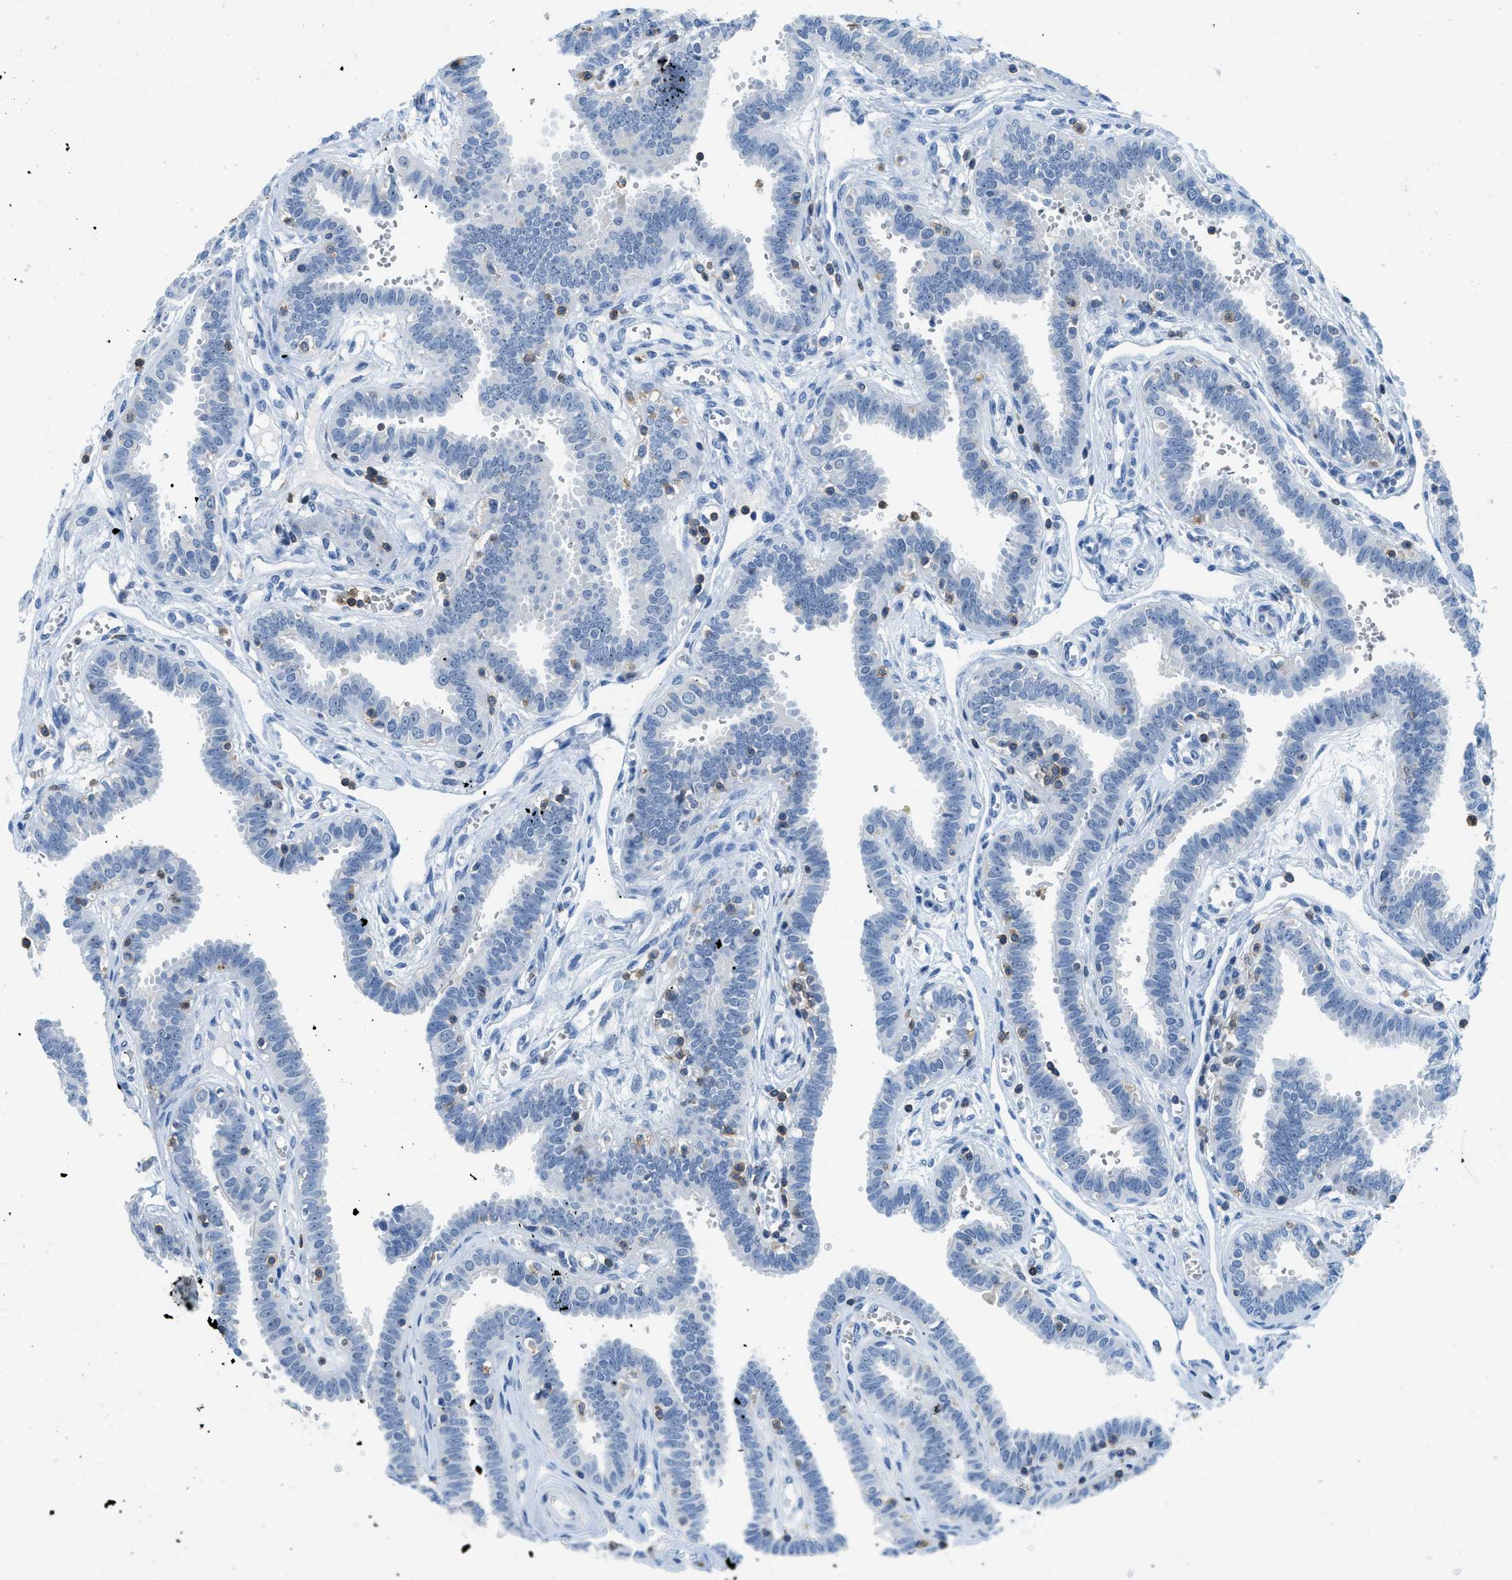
{"staining": {"intensity": "negative", "quantity": "none", "location": "none"}, "tissue": "fallopian tube", "cell_type": "Glandular cells", "image_type": "normal", "snomed": [{"axis": "morphology", "description": "Normal tissue, NOS"}, {"axis": "topography", "description": "Fallopian tube"}], "caption": "High power microscopy micrograph of an IHC photomicrograph of normal fallopian tube, revealing no significant positivity in glandular cells.", "gene": "FAM151A", "patient": {"sex": "female", "age": 32}}